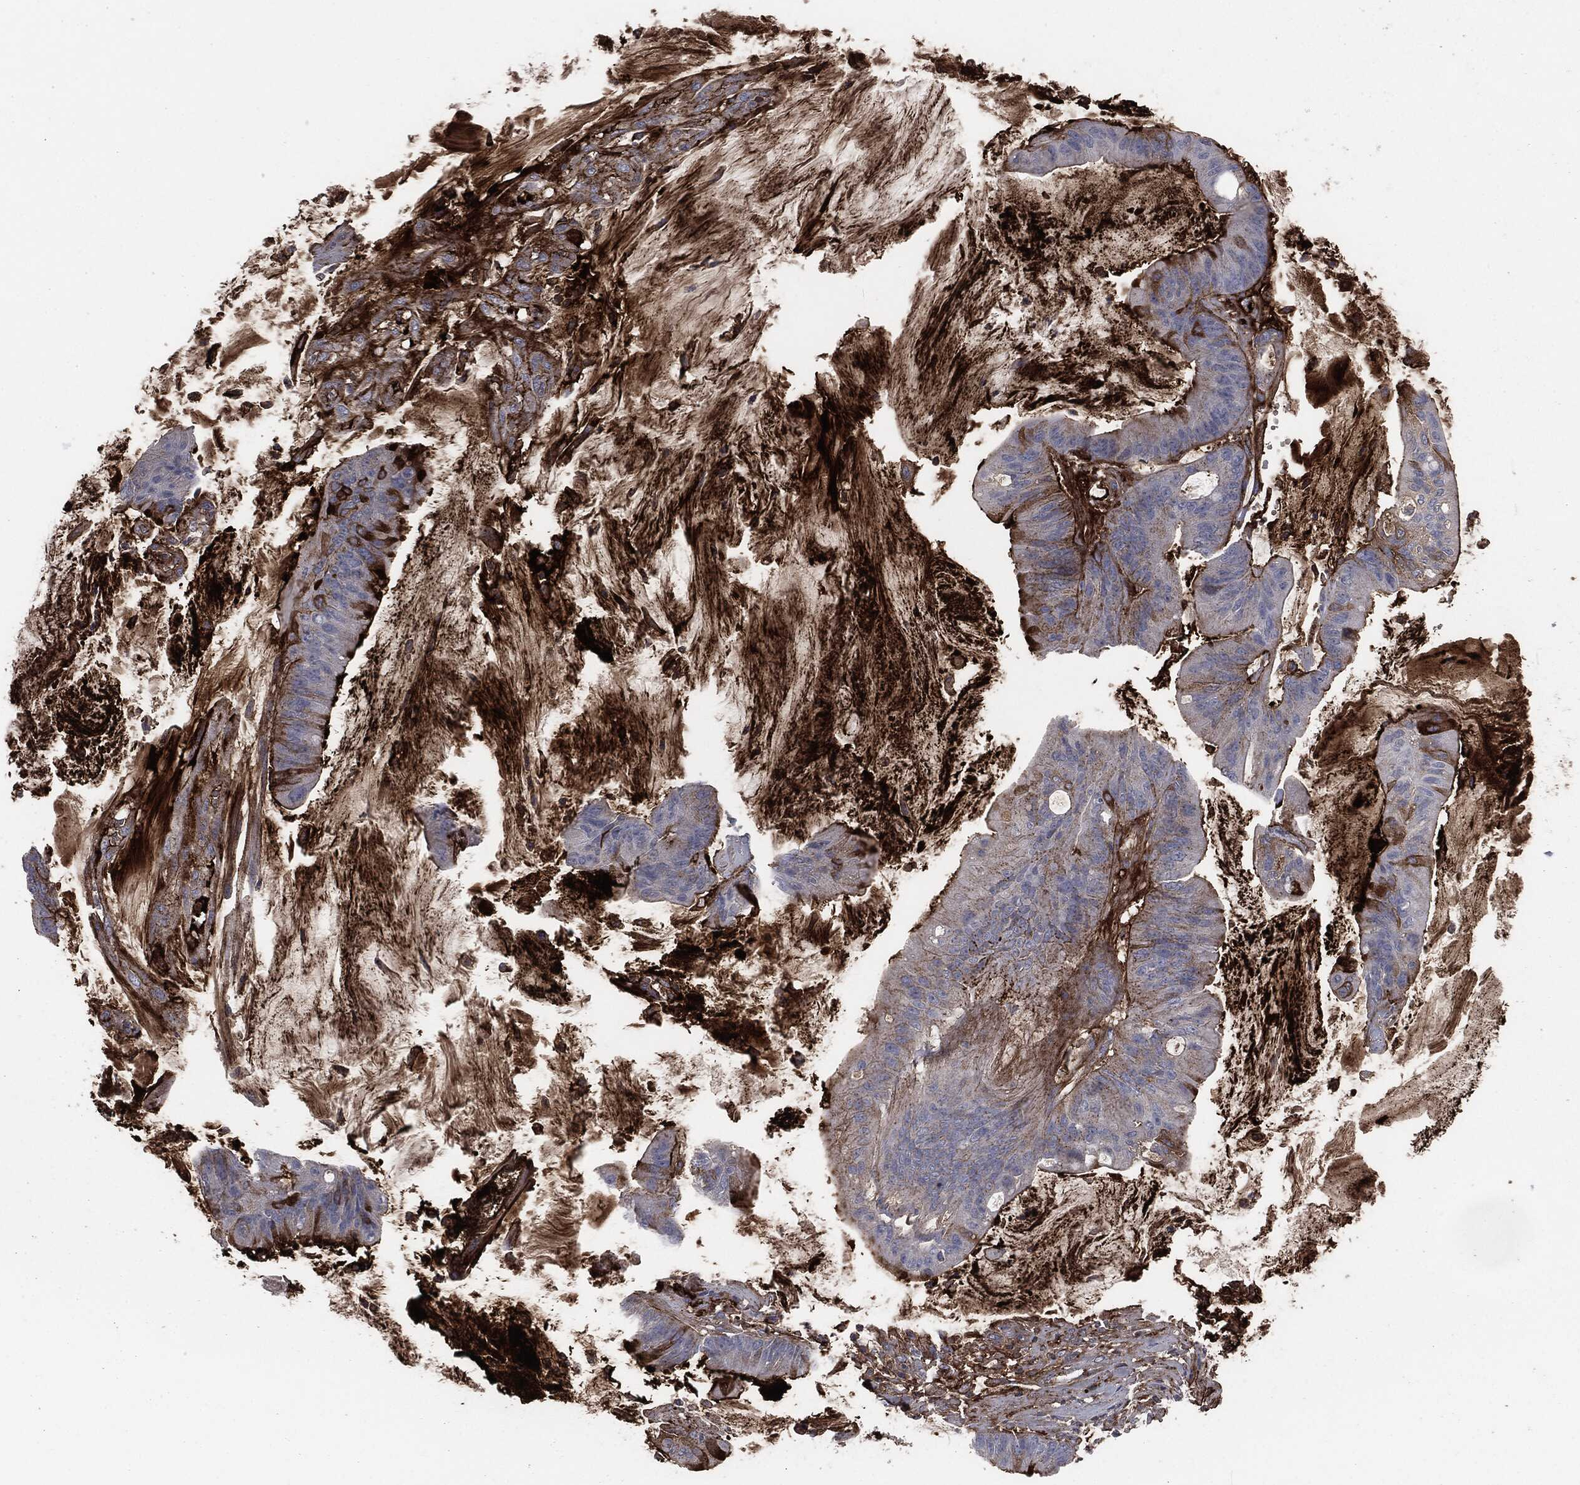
{"staining": {"intensity": "strong", "quantity": "25%-75%", "location": "cytoplasmic/membranous"}, "tissue": "colorectal cancer", "cell_type": "Tumor cells", "image_type": "cancer", "snomed": [{"axis": "morphology", "description": "Adenocarcinoma, NOS"}, {"axis": "topography", "description": "Colon"}], "caption": "Immunohistochemical staining of human colorectal cancer (adenocarcinoma) displays strong cytoplasmic/membranous protein expression in approximately 25%-75% of tumor cells. (Stains: DAB (3,3'-diaminobenzidine) in brown, nuclei in blue, Microscopy: brightfield microscopy at high magnification).", "gene": "APOB", "patient": {"sex": "female", "age": 69}}